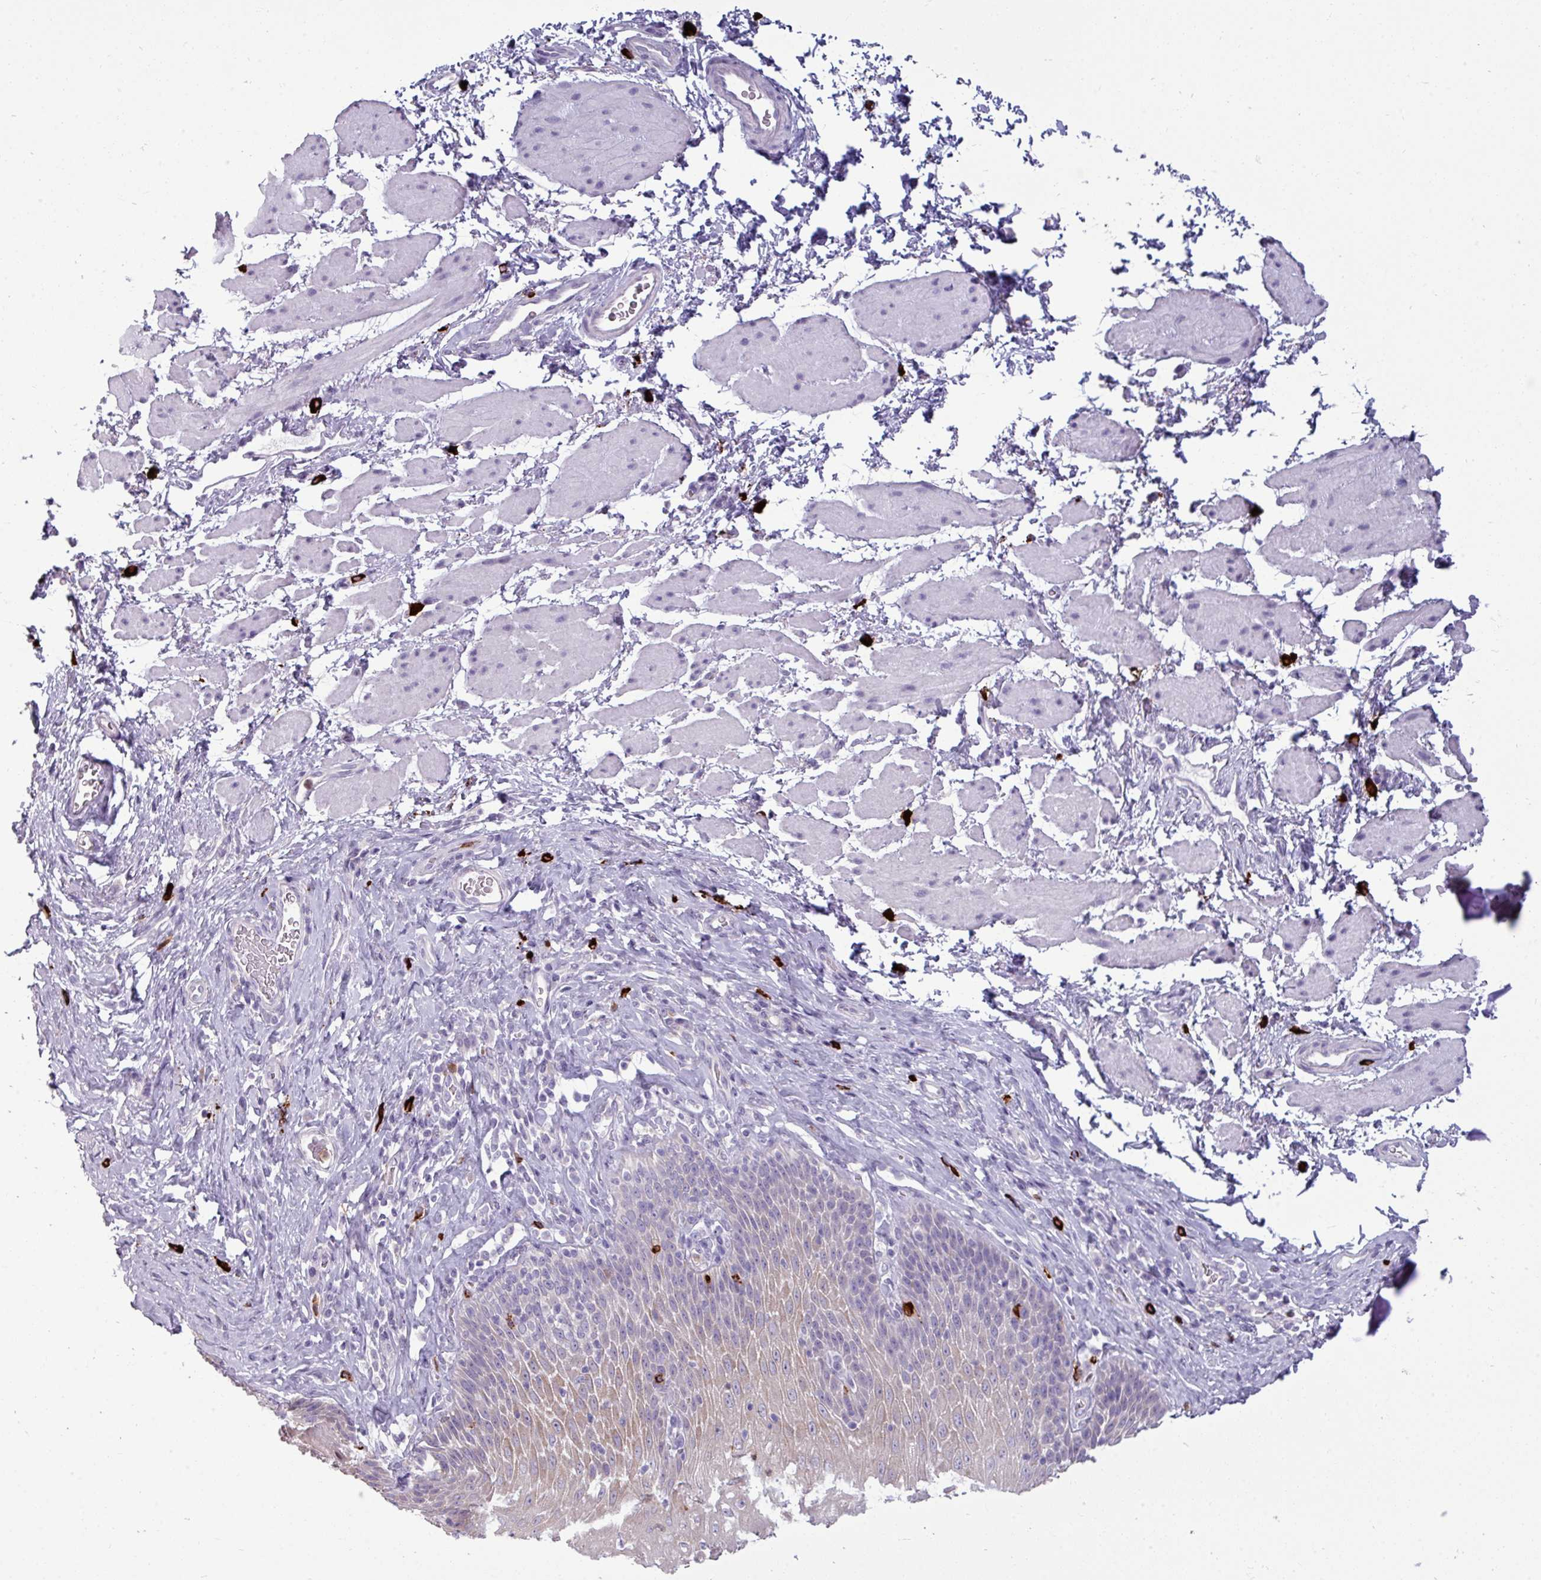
{"staining": {"intensity": "moderate", "quantity": "<25%", "location": "cytoplasmic/membranous"}, "tissue": "esophagus", "cell_type": "Squamous epithelial cells", "image_type": "normal", "snomed": [{"axis": "morphology", "description": "Normal tissue, NOS"}, {"axis": "topography", "description": "Esophagus"}], "caption": "Esophagus stained with a brown dye shows moderate cytoplasmic/membranous positive staining in approximately <25% of squamous epithelial cells.", "gene": "TRIM39", "patient": {"sex": "female", "age": 61}}